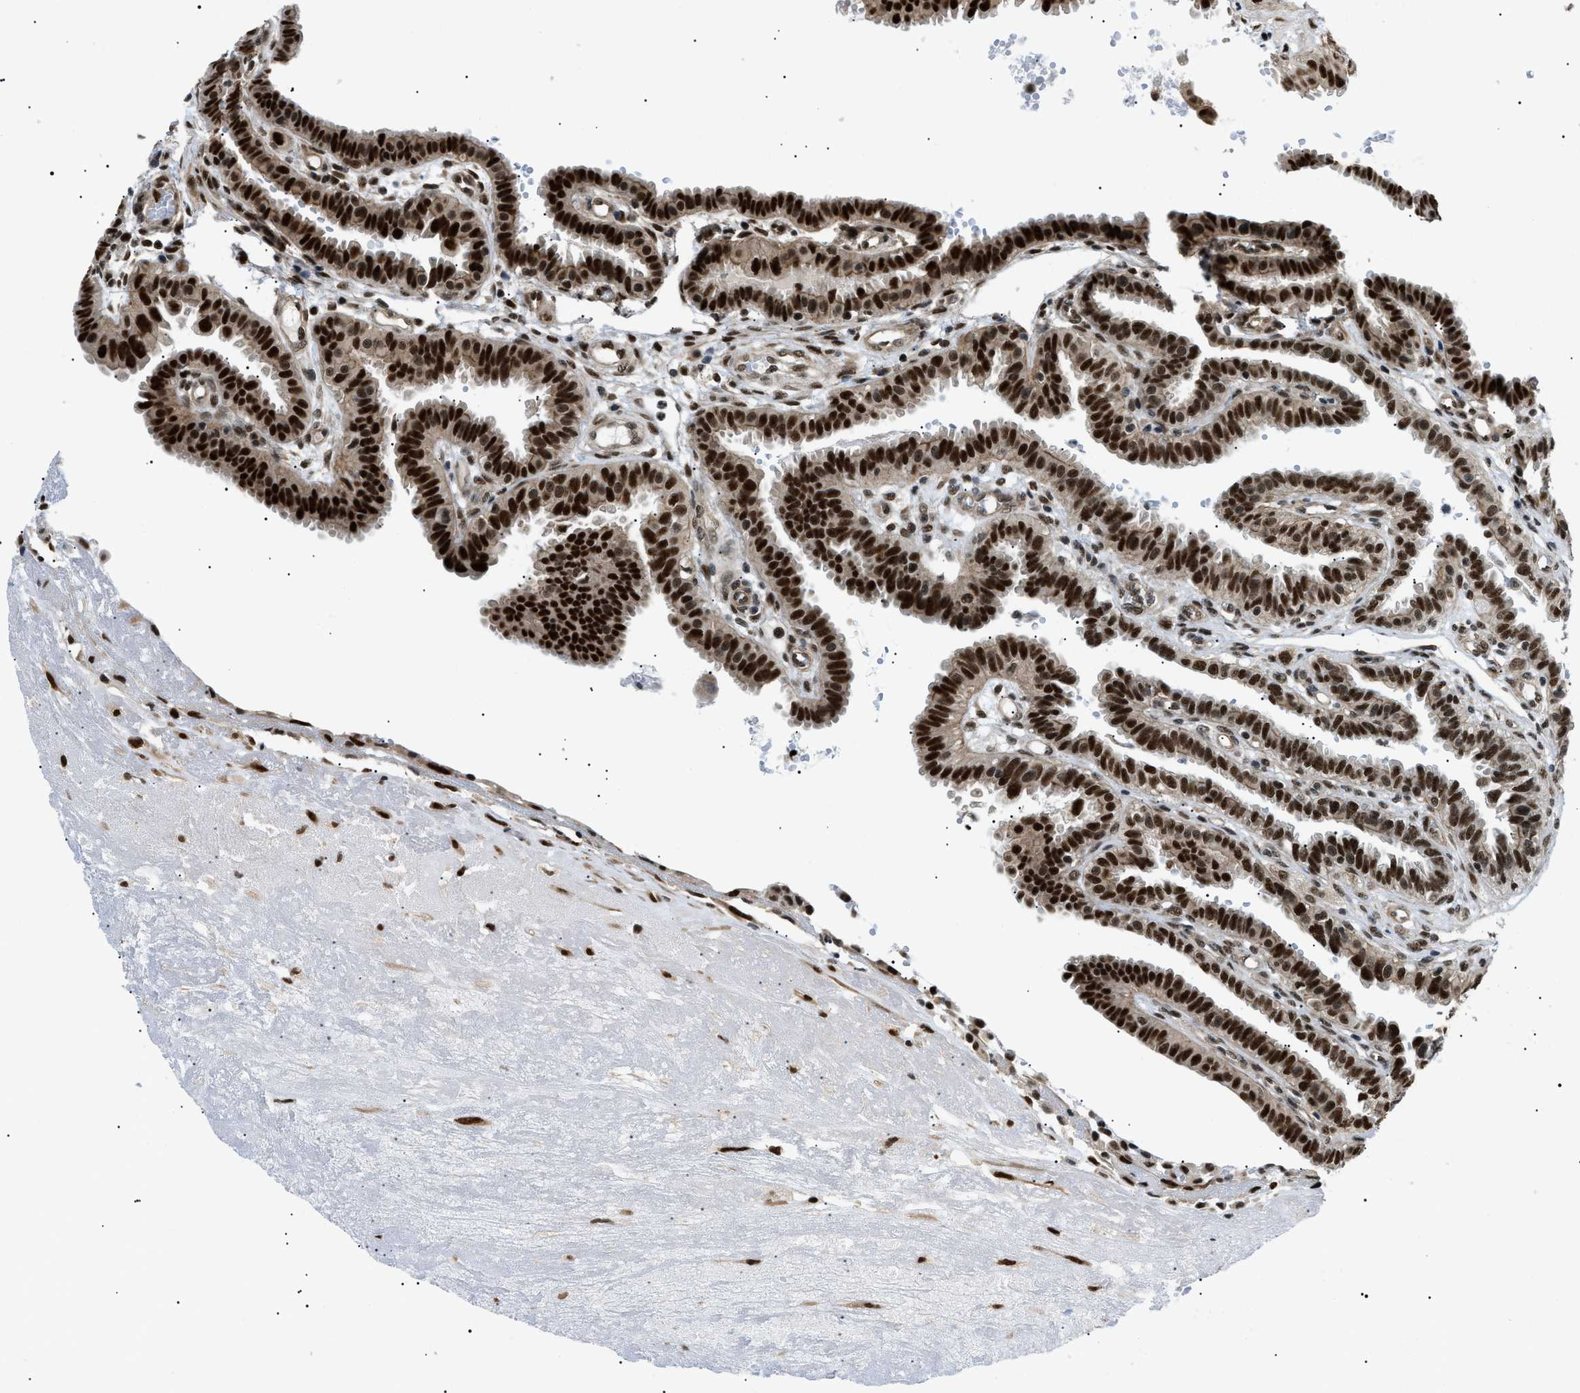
{"staining": {"intensity": "strong", "quantity": ">75%", "location": "nuclear"}, "tissue": "fallopian tube", "cell_type": "Glandular cells", "image_type": "normal", "snomed": [{"axis": "morphology", "description": "Normal tissue, NOS"}, {"axis": "topography", "description": "Fallopian tube"}, {"axis": "topography", "description": "Placenta"}], "caption": "IHC staining of benign fallopian tube, which exhibits high levels of strong nuclear positivity in approximately >75% of glandular cells indicating strong nuclear protein staining. The staining was performed using DAB (brown) for protein detection and nuclei were counterstained in hematoxylin (blue).", "gene": "CWC25", "patient": {"sex": "female", "age": 34}}